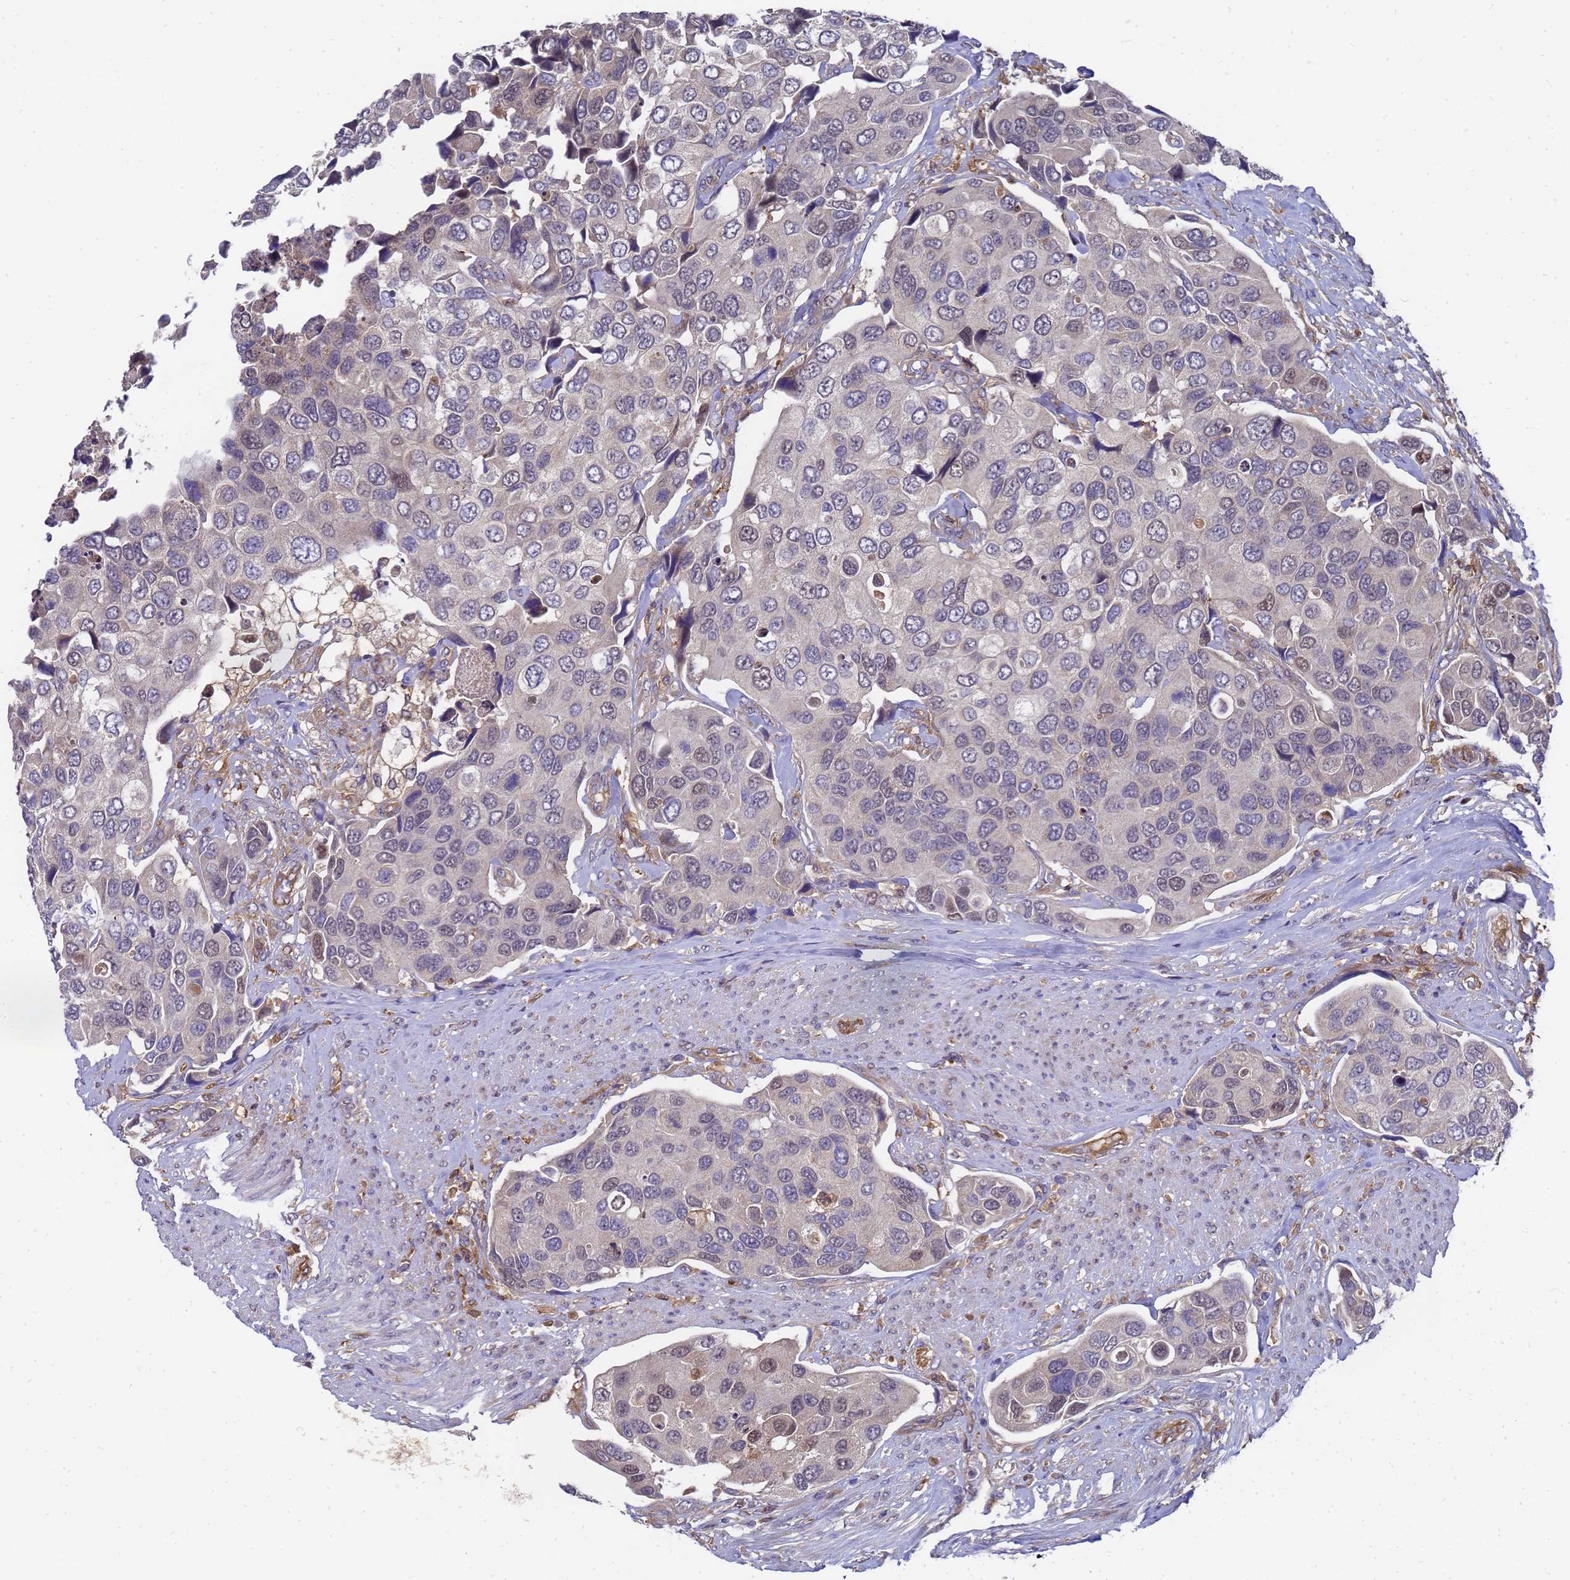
{"staining": {"intensity": "weak", "quantity": "<25%", "location": "nuclear"}, "tissue": "urothelial cancer", "cell_type": "Tumor cells", "image_type": "cancer", "snomed": [{"axis": "morphology", "description": "Urothelial carcinoma, High grade"}, {"axis": "topography", "description": "Urinary bladder"}], "caption": "This is an immunohistochemistry micrograph of human urothelial carcinoma (high-grade). There is no staining in tumor cells.", "gene": "SLC35E2B", "patient": {"sex": "male", "age": 74}}